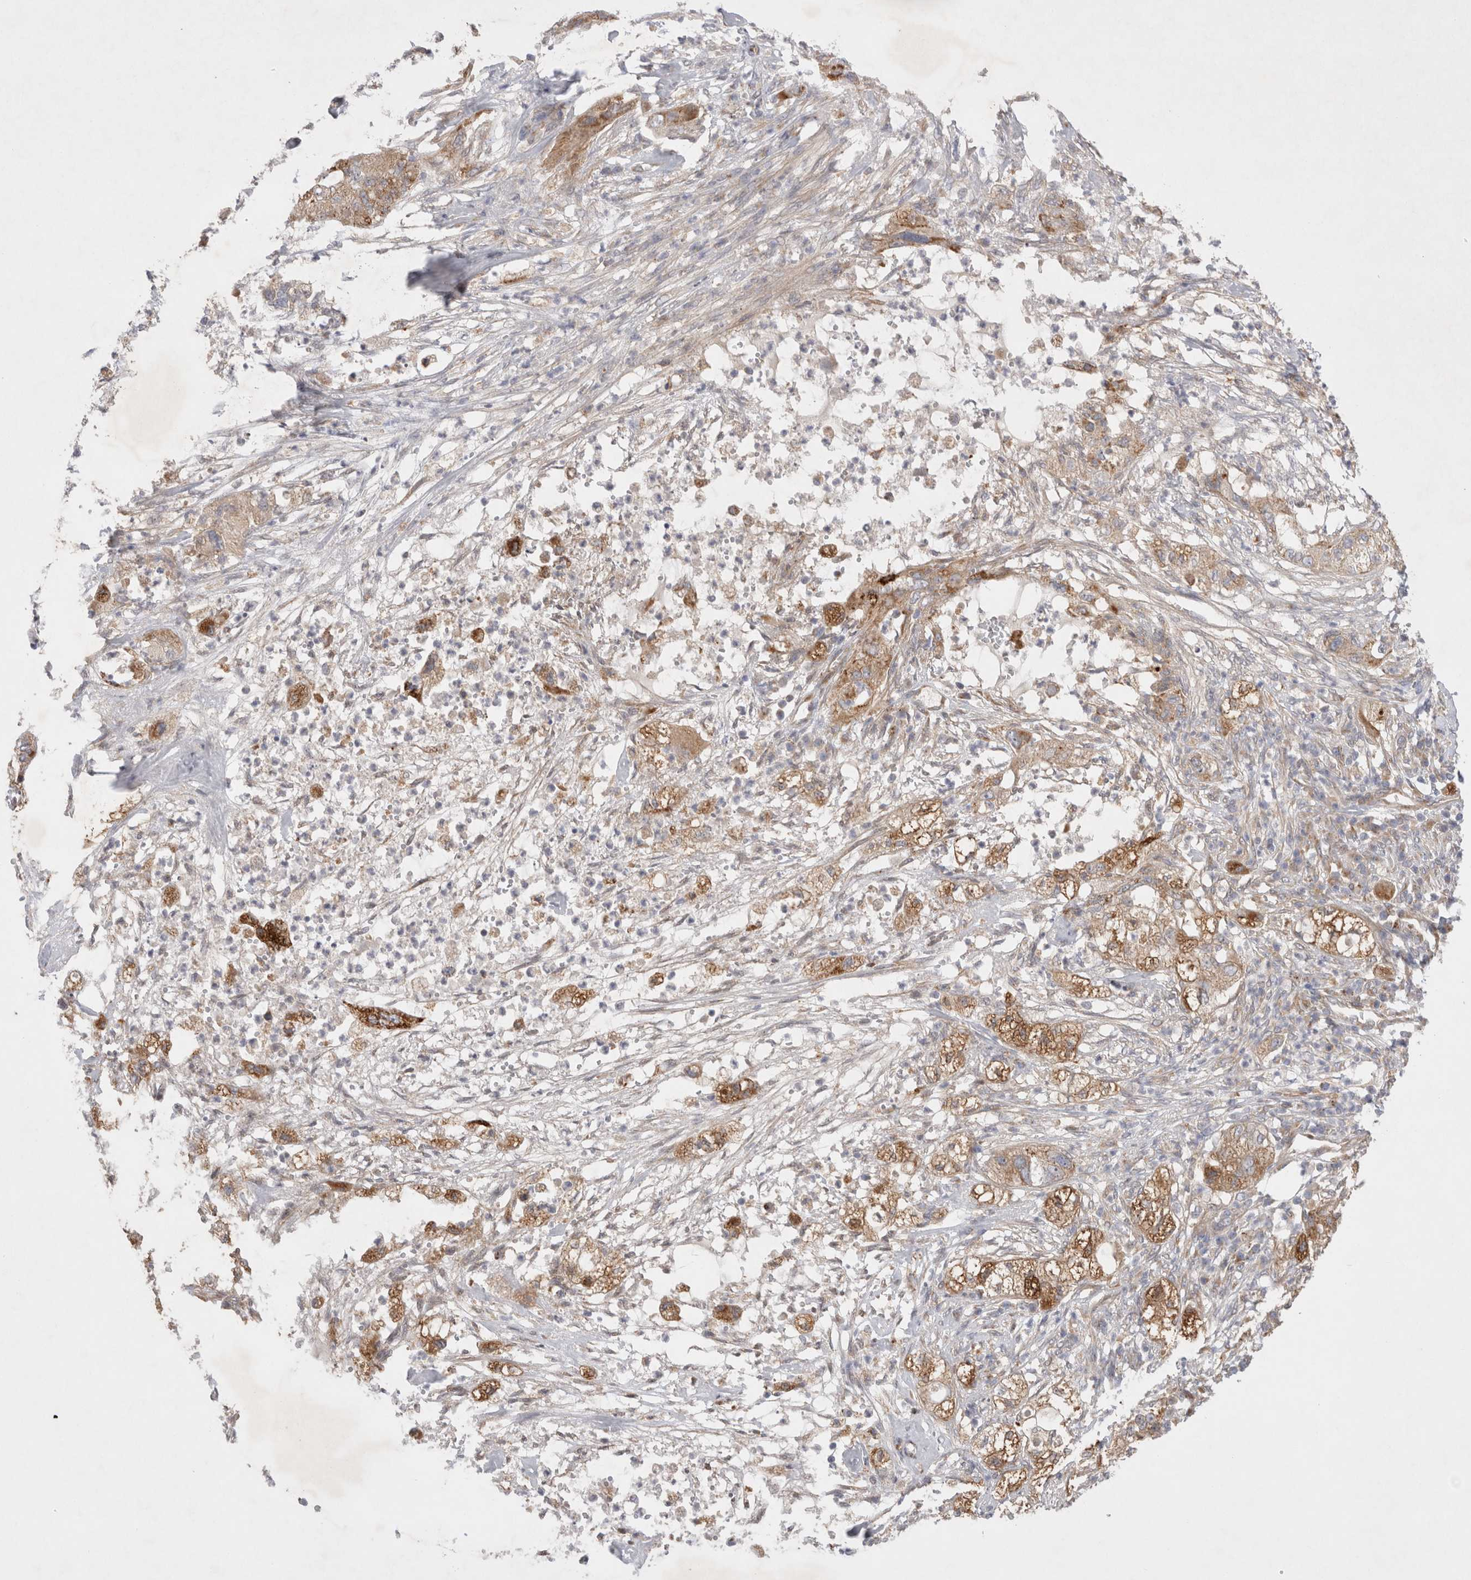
{"staining": {"intensity": "moderate", "quantity": ">75%", "location": "cytoplasmic/membranous"}, "tissue": "pancreatic cancer", "cell_type": "Tumor cells", "image_type": "cancer", "snomed": [{"axis": "morphology", "description": "Adenocarcinoma, NOS"}, {"axis": "topography", "description": "Pancreas"}], "caption": "A photomicrograph showing moderate cytoplasmic/membranous staining in approximately >75% of tumor cells in pancreatic adenocarcinoma, as visualized by brown immunohistochemical staining.", "gene": "NPC1", "patient": {"sex": "female", "age": 78}}